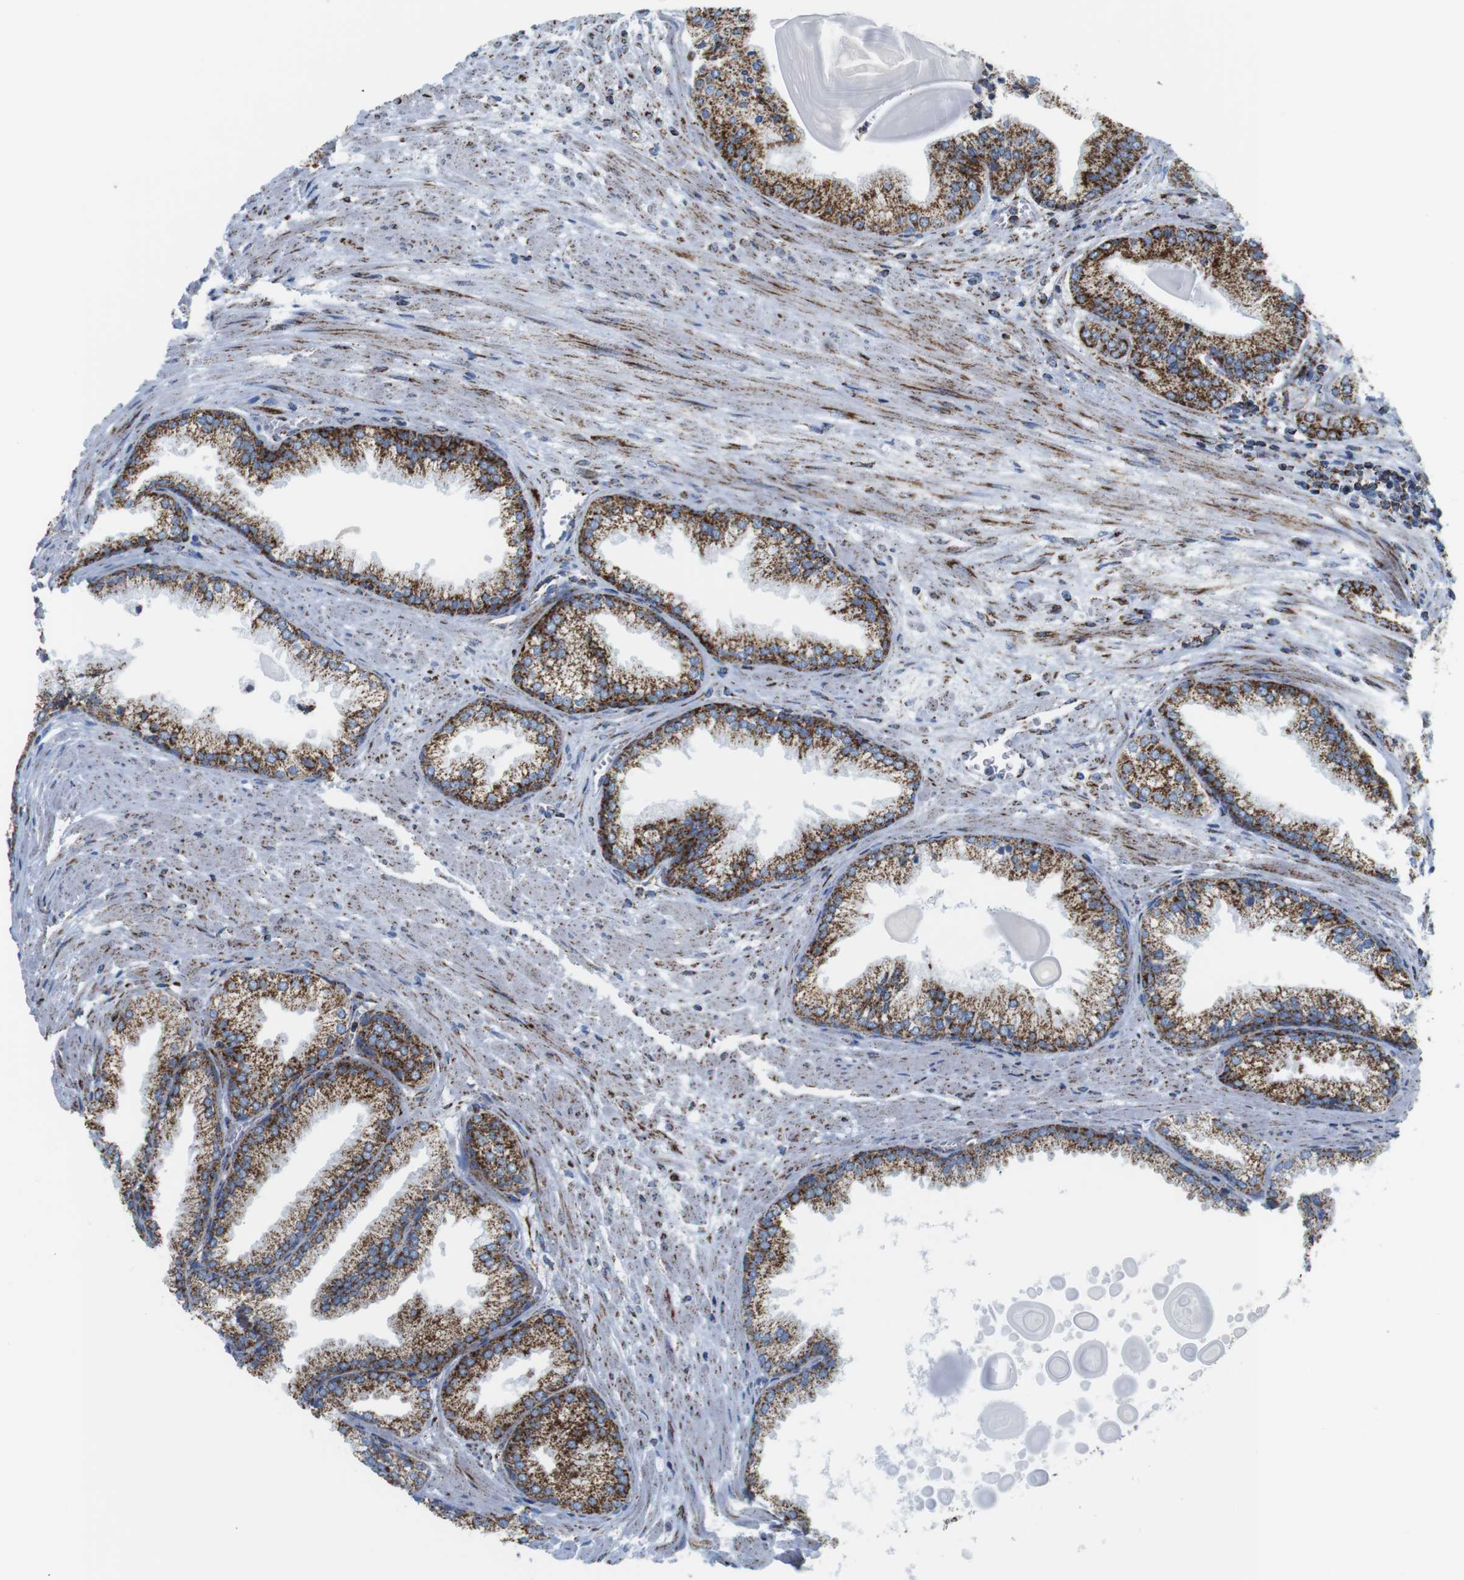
{"staining": {"intensity": "moderate", "quantity": ">75%", "location": "cytoplasmic/membranous"}, "tissue": "prostate cancer", "cell_type": "Tumor cells", "image_type": "cancer", "snomed": [{"axis": "morphology", "description": "Adenocarcinoma, Low grade"}, {"axis": "topography", "description": "Prostate"}], "caption": "This is a micrograph of IHC staining of prostate cancer (low-grade adenocarcinoma), which shows moderate positivity in the cytoplasmic/membranous of tumor cells.", "gene": "ATP5PO", "patient": {"sex": "male", "age": 59}}